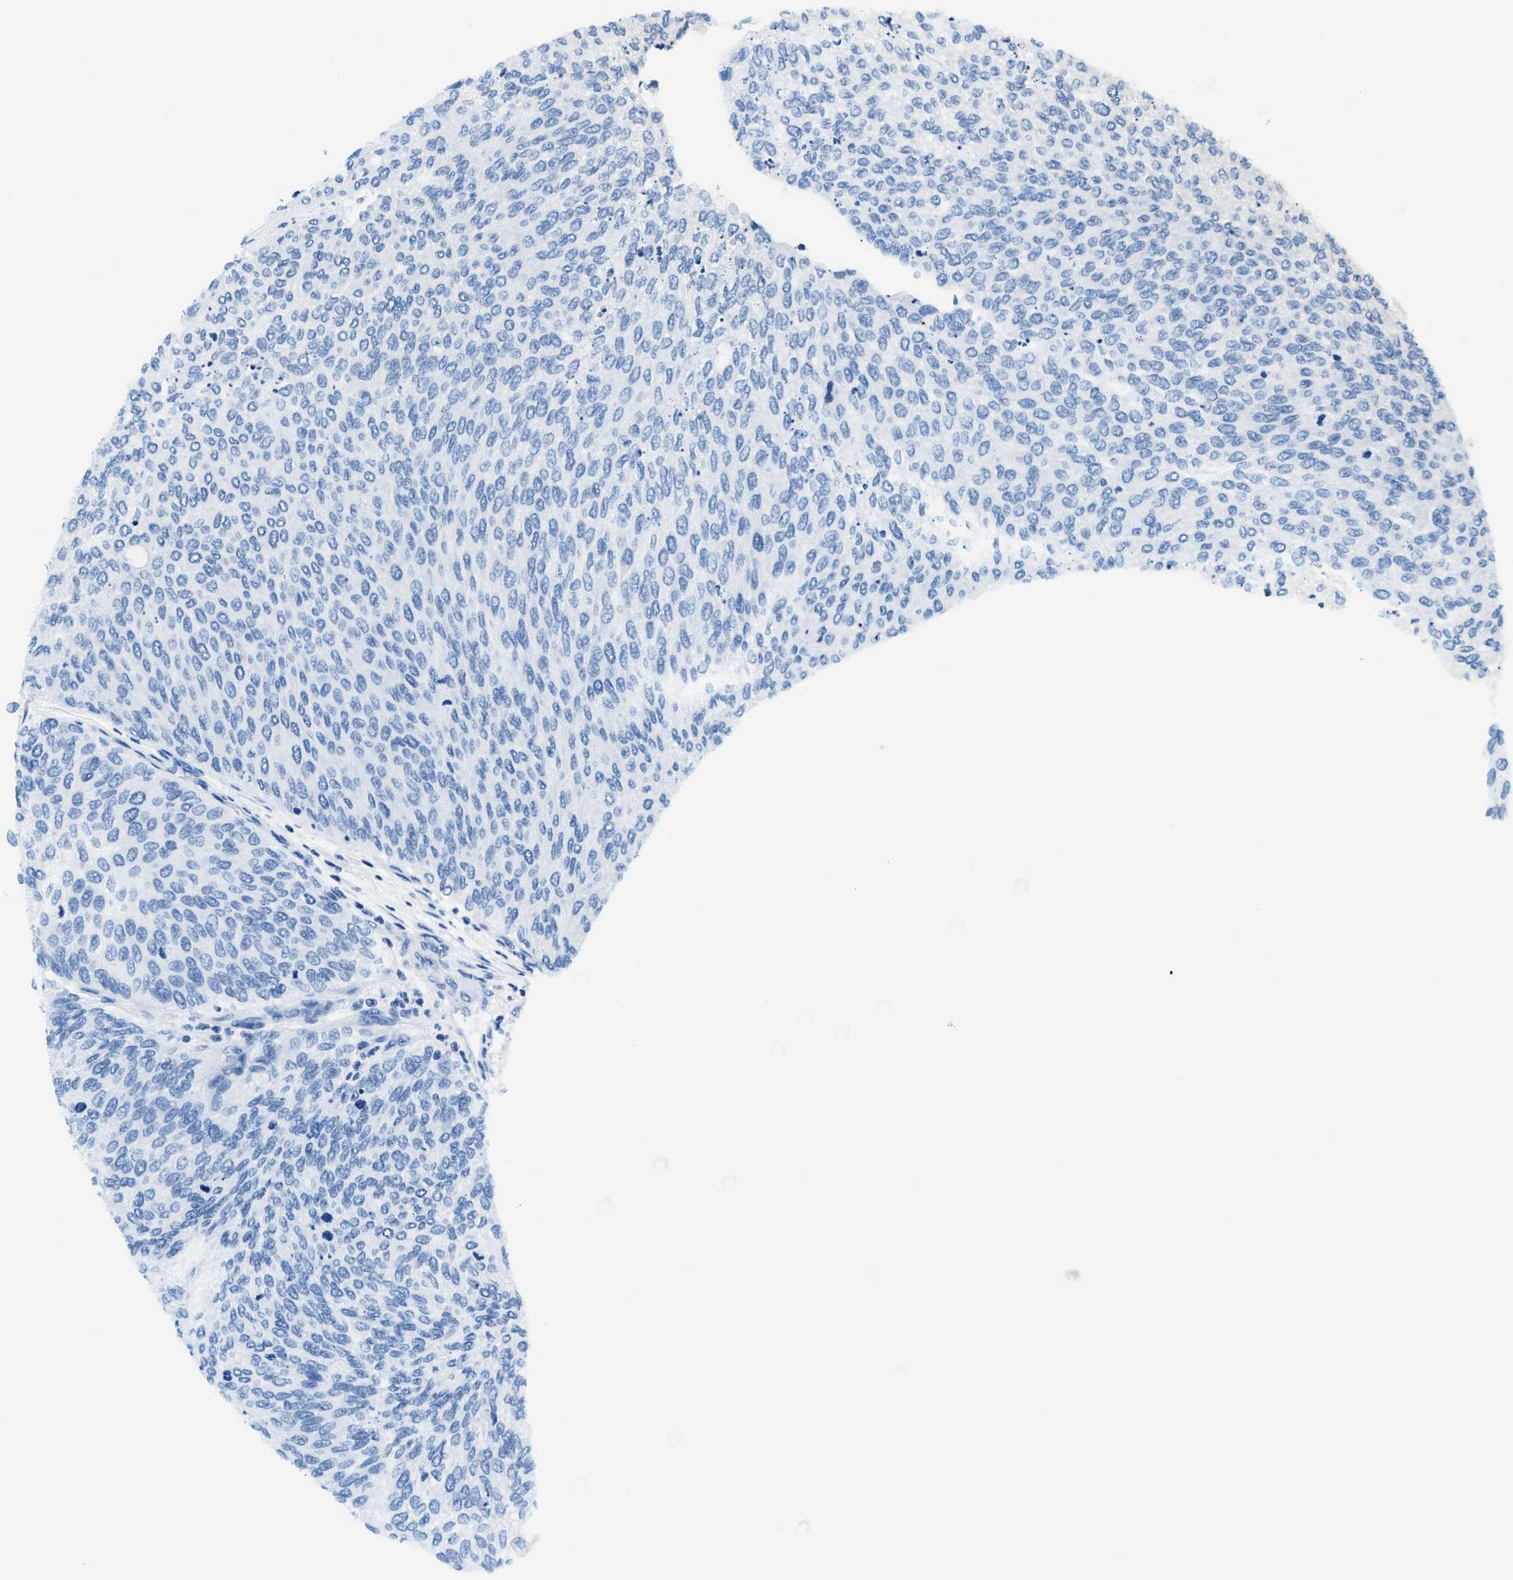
{"staining": {"intensity": "negative", "quantity": "none", "location": "none"}, "tissue": "urothelial cancer", "cell_type": "Tumor cells", "image_type": "cancer", "snomed": [{"axis": "morphology", "description": "Urothelial carcinoma, Low grade"}, {"axis": "topography", "description": "Urinary bladder"}], "caption": "There is no significant staining in tumor cells of urothelial carcinoma (low-grade).", "gene": "CA4", "patient": {"sex": "female", "age": 79}}